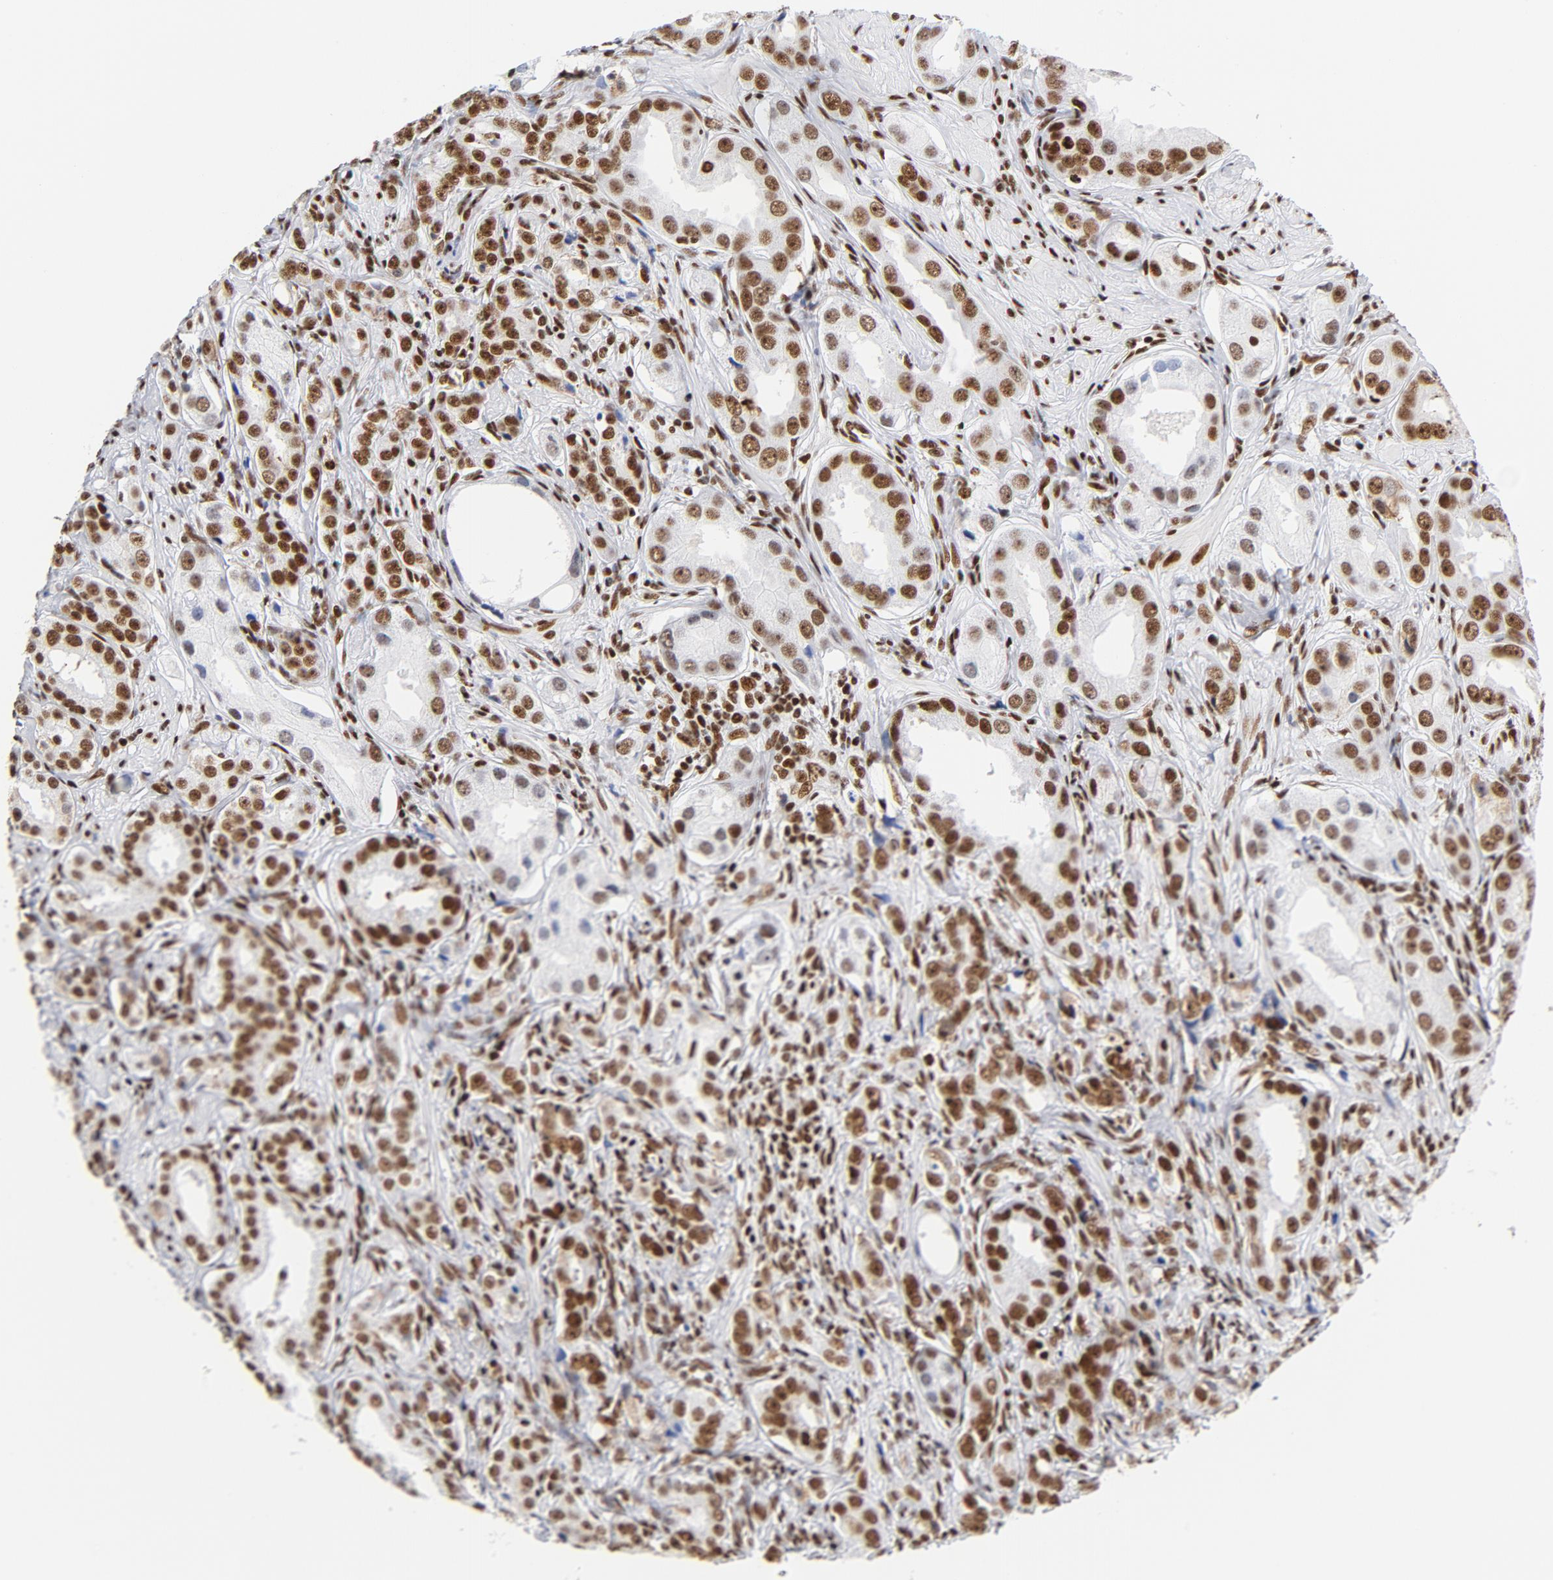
{"staining": {"intensity": "strong", "quantity": ">75%", "location": "nuclear"}, "tissue": "prostate cancer", "cell_type": "Tumor cells", "image_type": "cancer", "snomed": [{"axis": "morphology", "description": "Adenocarcinoma, Medium grade"}, {"axis": "topography", "description": "Prostate"}], "caption": "Prostate medium-grade adenocarcinoma tissue exhibits strong nuclear expression in about >75% of tumor cells, visualized by immunohistochemistry.", "gene": "XRCC5", "patient": {"sex": "male", "age": 53}}